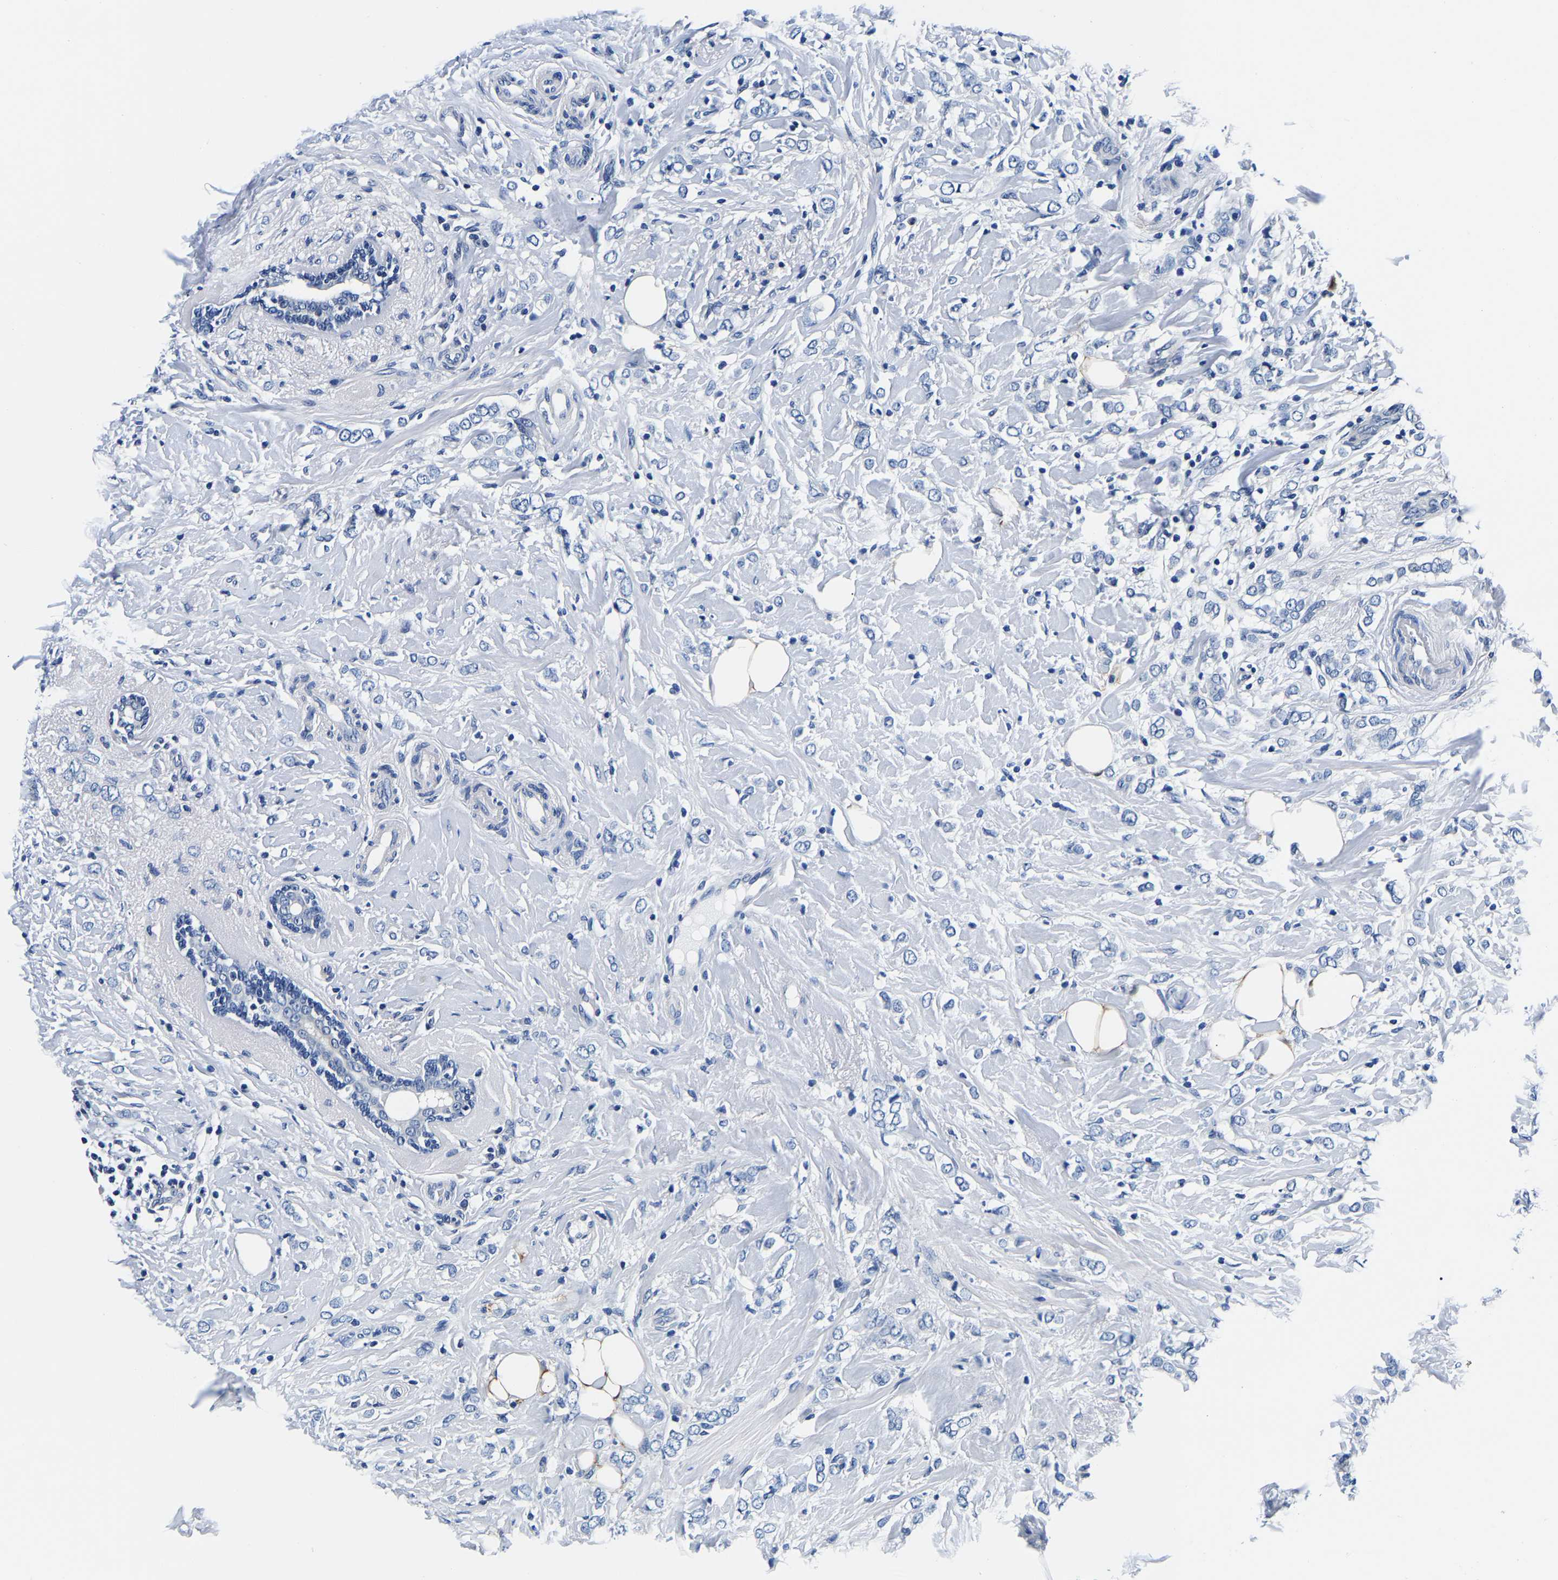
{"staining": {"intensity": "negative", "quantity": "none", "location": "none"}, "tissue": "breast cancer", "cell_type": "Tumor cells", "image_type": "cancer", "snomed": [{"axis": "morphology", "description": "Normal tissue, NOS"}, {"axis": "morphology", "description": "Lobular carcinoma"}, {"axis": "topography", "description": "Breast"}], "caption": "Image shows no protein positivity in tumor cells of lobular carcinoma (breast) tissue.", "gene": "ACO1", "patient": {"sex": "female", "age": 47}}